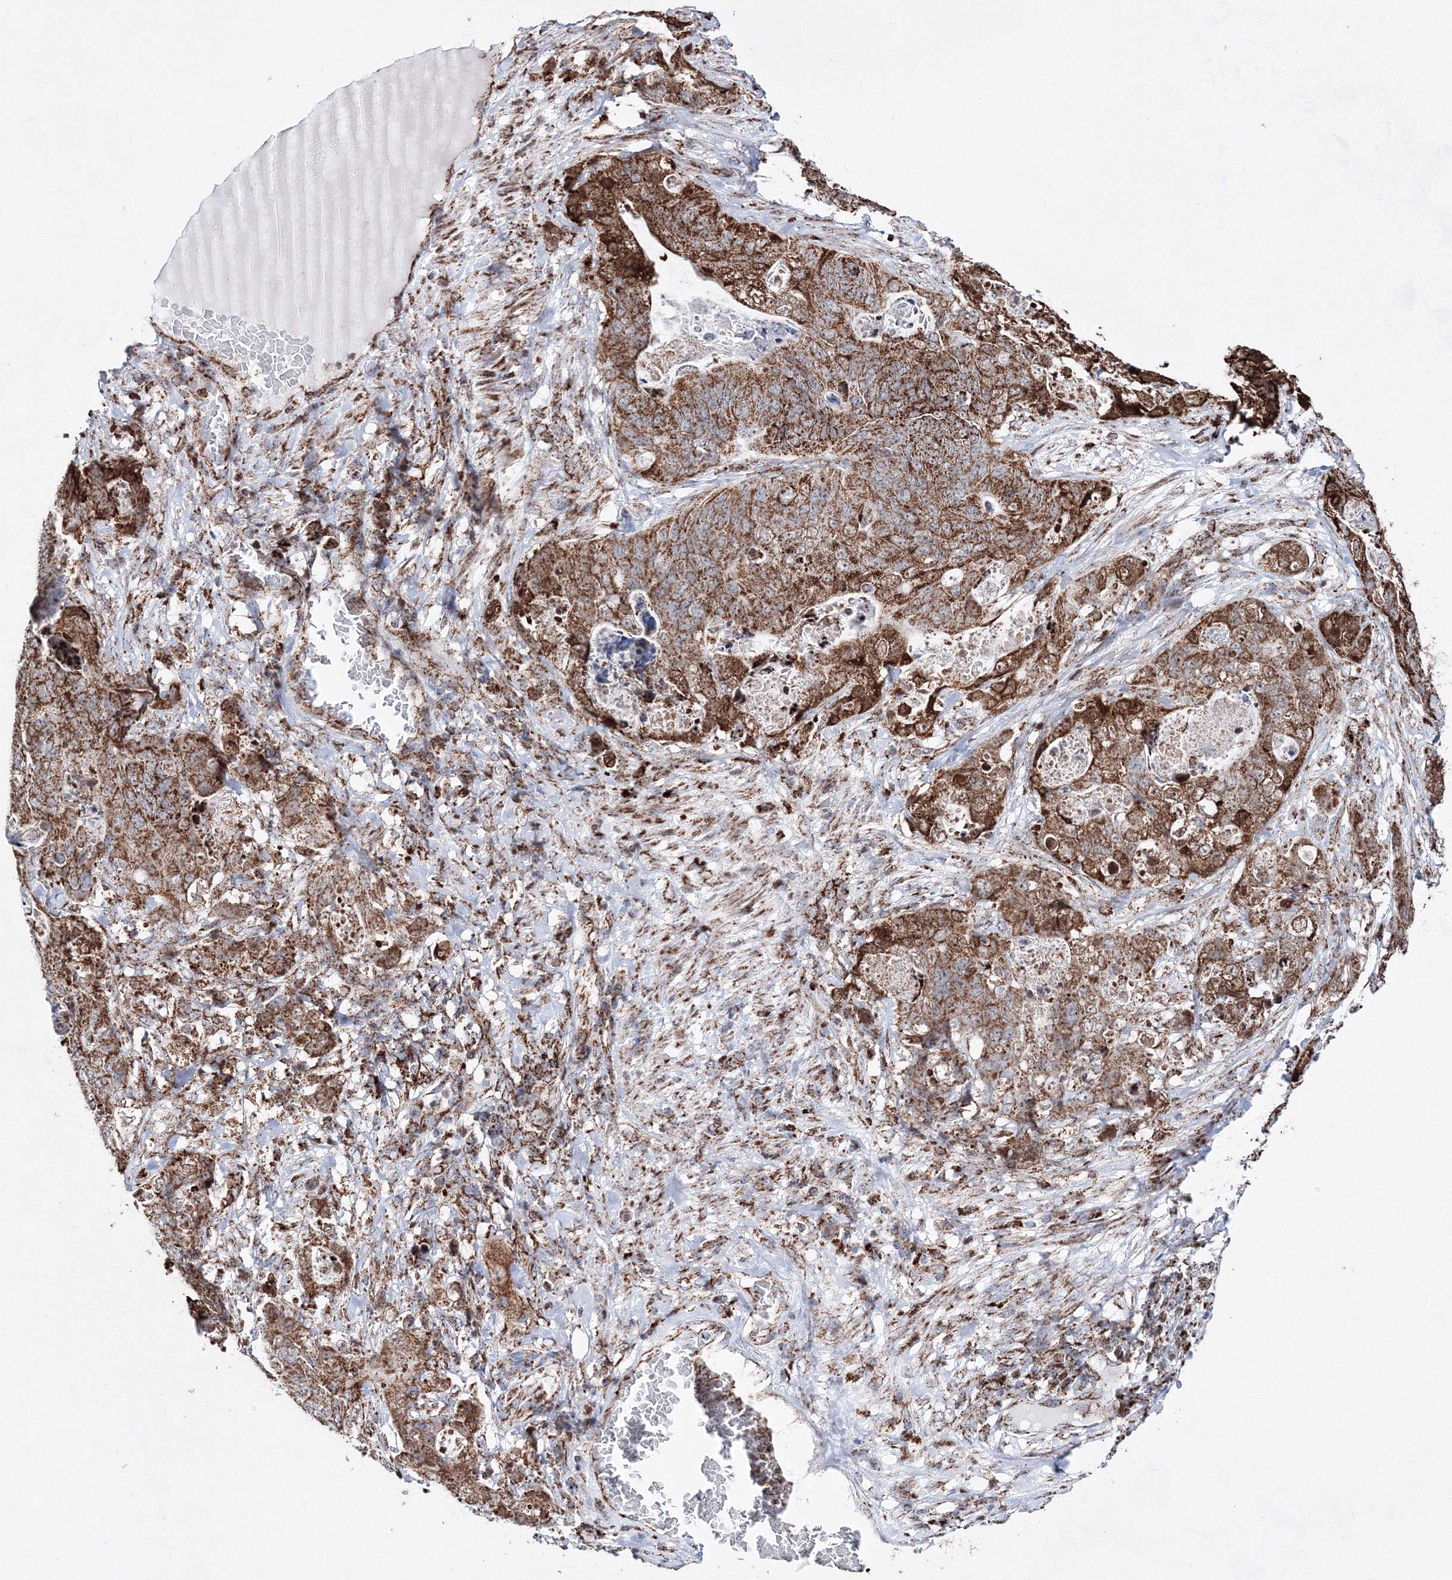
{"staining": {"intensity": "strong", "quantity": ">75%", "location": "cytoplasmic/membranous"}, "tissue": "stomach cancer", "cell_type": "Tumor cells", "image_type": "cancer", "snomed": [{"axis": "morphology", "description": "Normal tissue, NOS"}, {"axis": "morphology", "description": "Adenocarcinoma, NOS"}, {"axis": "topography", "description": "Stomach"}], "caption": "A photomicrograph of human stomach cancer (adenocarcinoma) stained for a protein displays strong cytoplasmic/membranous brown staining in tumor cells.", "gene": "HADHB", "patient": {"sex": "female", "age": 89}}